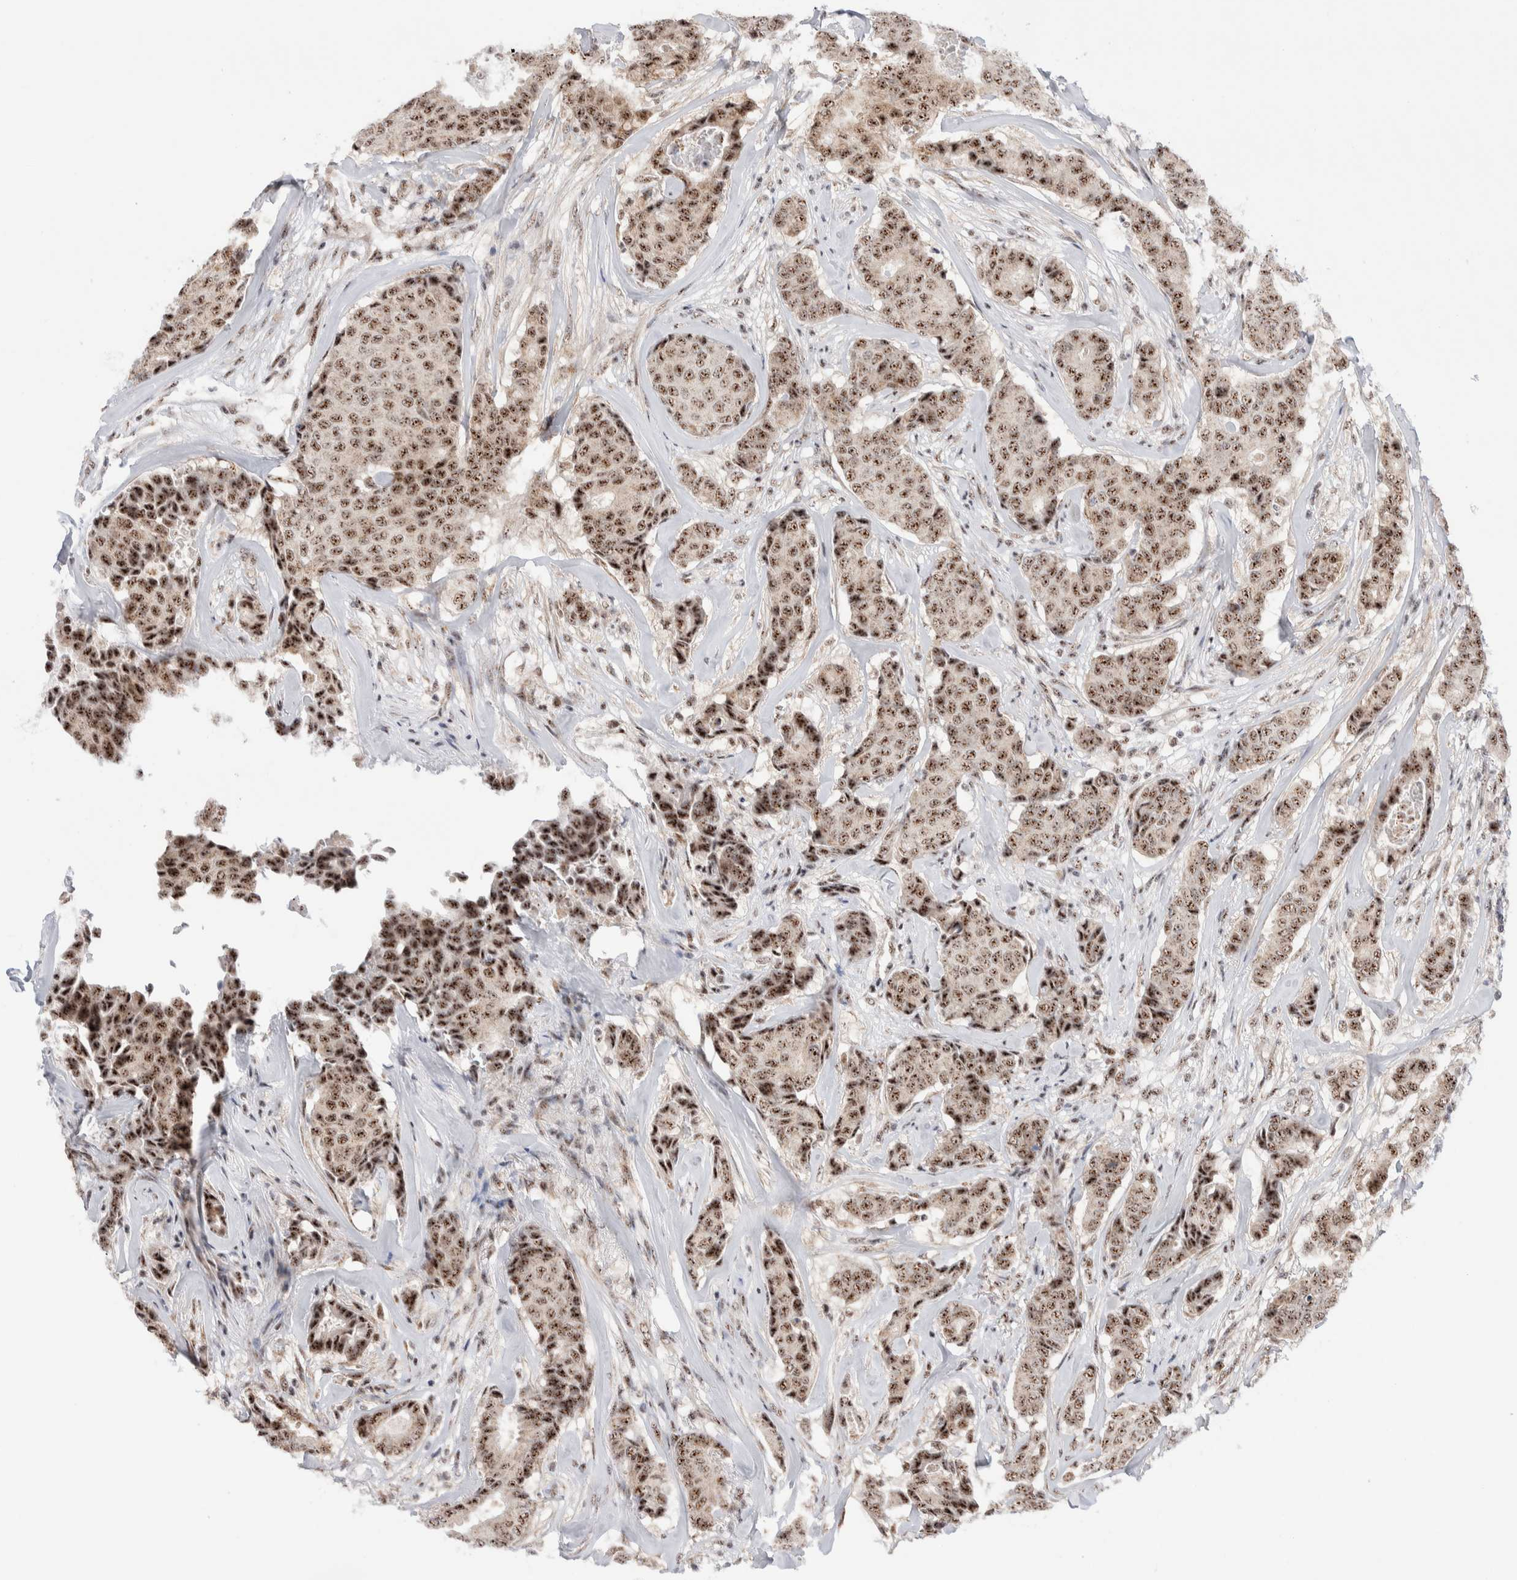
{"staining": {"intensity": "strong", "quantity": ">75%", "location": "nuclear"}, "tissue": "breast cancer", "cell_type": "Tumor cells", "image_type": "cancer", "snomed": [{"axis": "morphology", "description": "Duct carcinoma"}, {"axis": "topography", "description": "Breast"}], "caption": "Immunohistochemical staining of breast invasive ductal carcinoma exhibits high levels of strong nuclear staining in about >75% of tumor cells.", "gene": "ZNF695", "patient": {"sex": "female", "age": 75}}